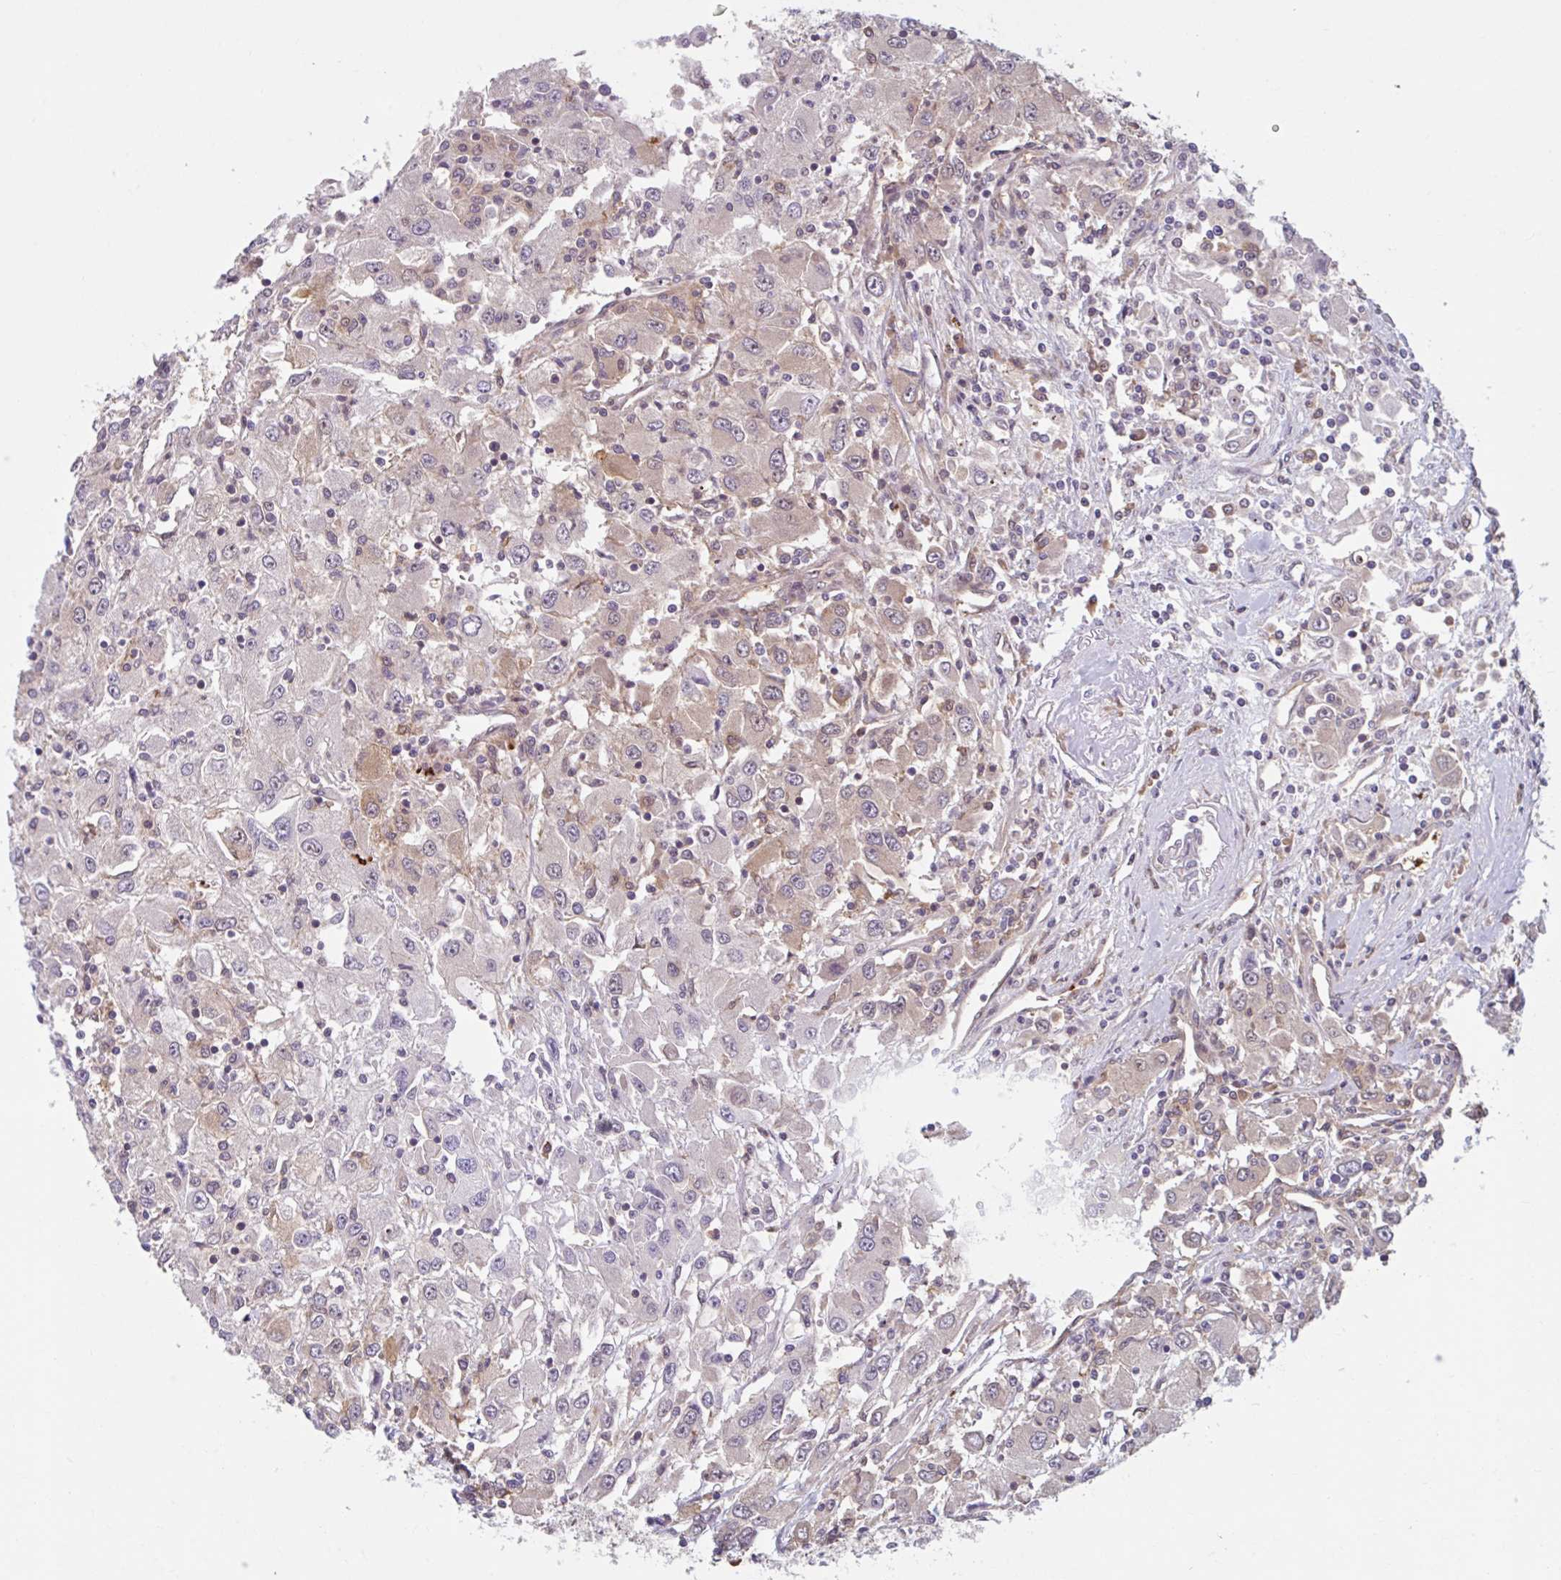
{"staining": {"intensity": "weak", "quantity": "<25%", "location": "cytoplasmic/membranous"}, "tissue": "renal cancer", "cell_type": "Tumor cells", "image_type": "cancer", "snomed": [{"axis": "morphology", "description": "Adenocarcinoma, NOS"}, {"axis": "topography", "description": "Kidney"}], "caption": "IHC of human adenocarcinoma (renal) exhibits no expression in tumor cells.", "gene": "HMBS", "patient": {"sex": "female", "age": 67}}